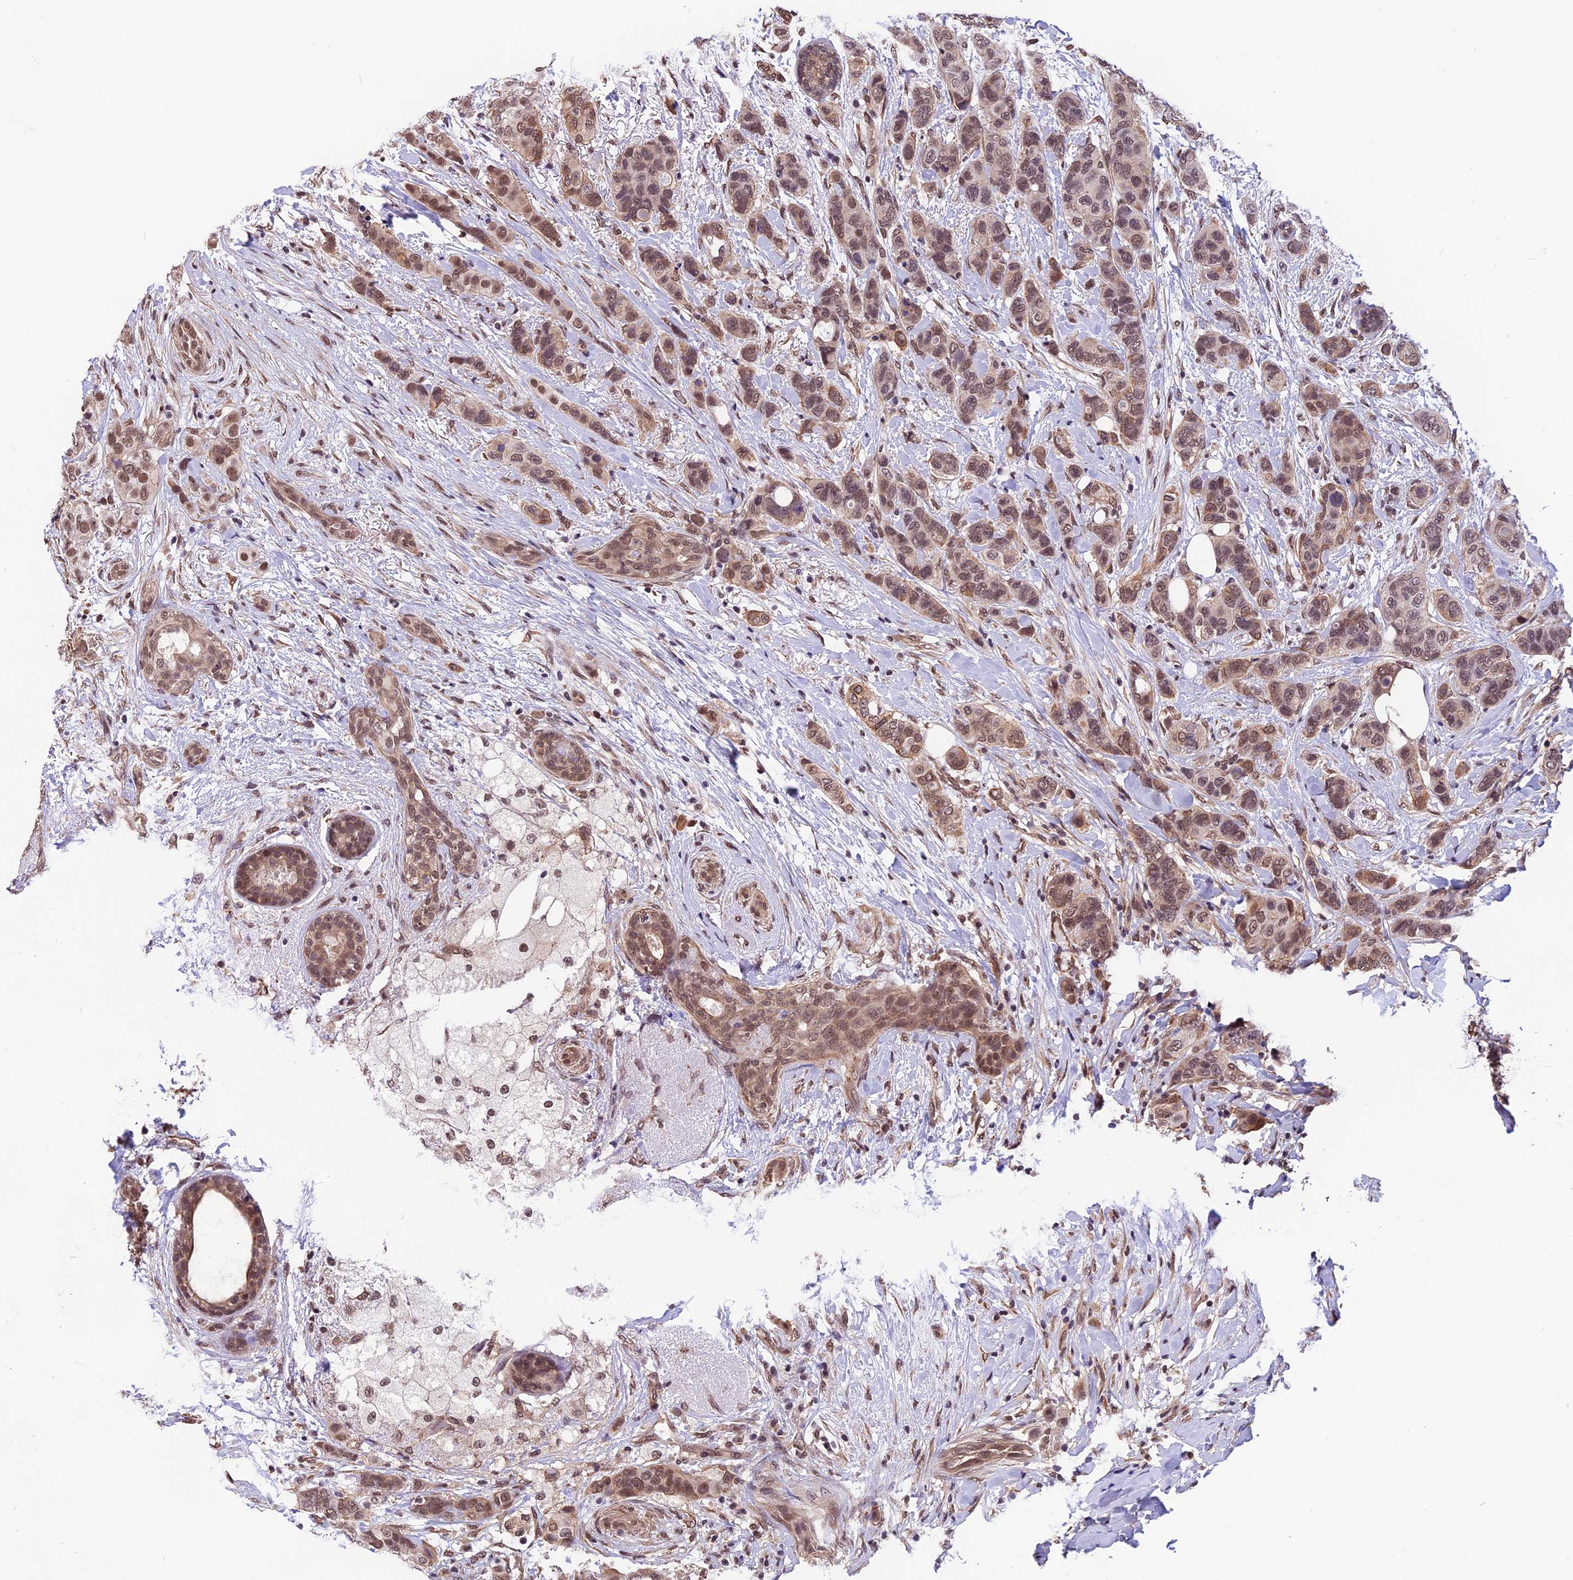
{"staining": {"intensity": "moderate", "quantity": ">75%", "location": "nuclear"}, "tissue": "breast cancer", "cell_type": "Tumor cells", "image_type": "cancer", "snomed": [{"axis": "morphology", "description": "Lobular carcinoma"}, {"axis": "topography", "description": "Breast"}], "caption": "Breast lobular carcinoma was stained to show a protein in brown. There is medium levels of moderate nuclear staining in about >75% of tumor cells. (DAB (3,3'-diaminobenzidine) = brown stain, brightfield microscopy at high magnification).", "gene": "ZC3H4", "patient": {"sex": "female", "age": 51}}